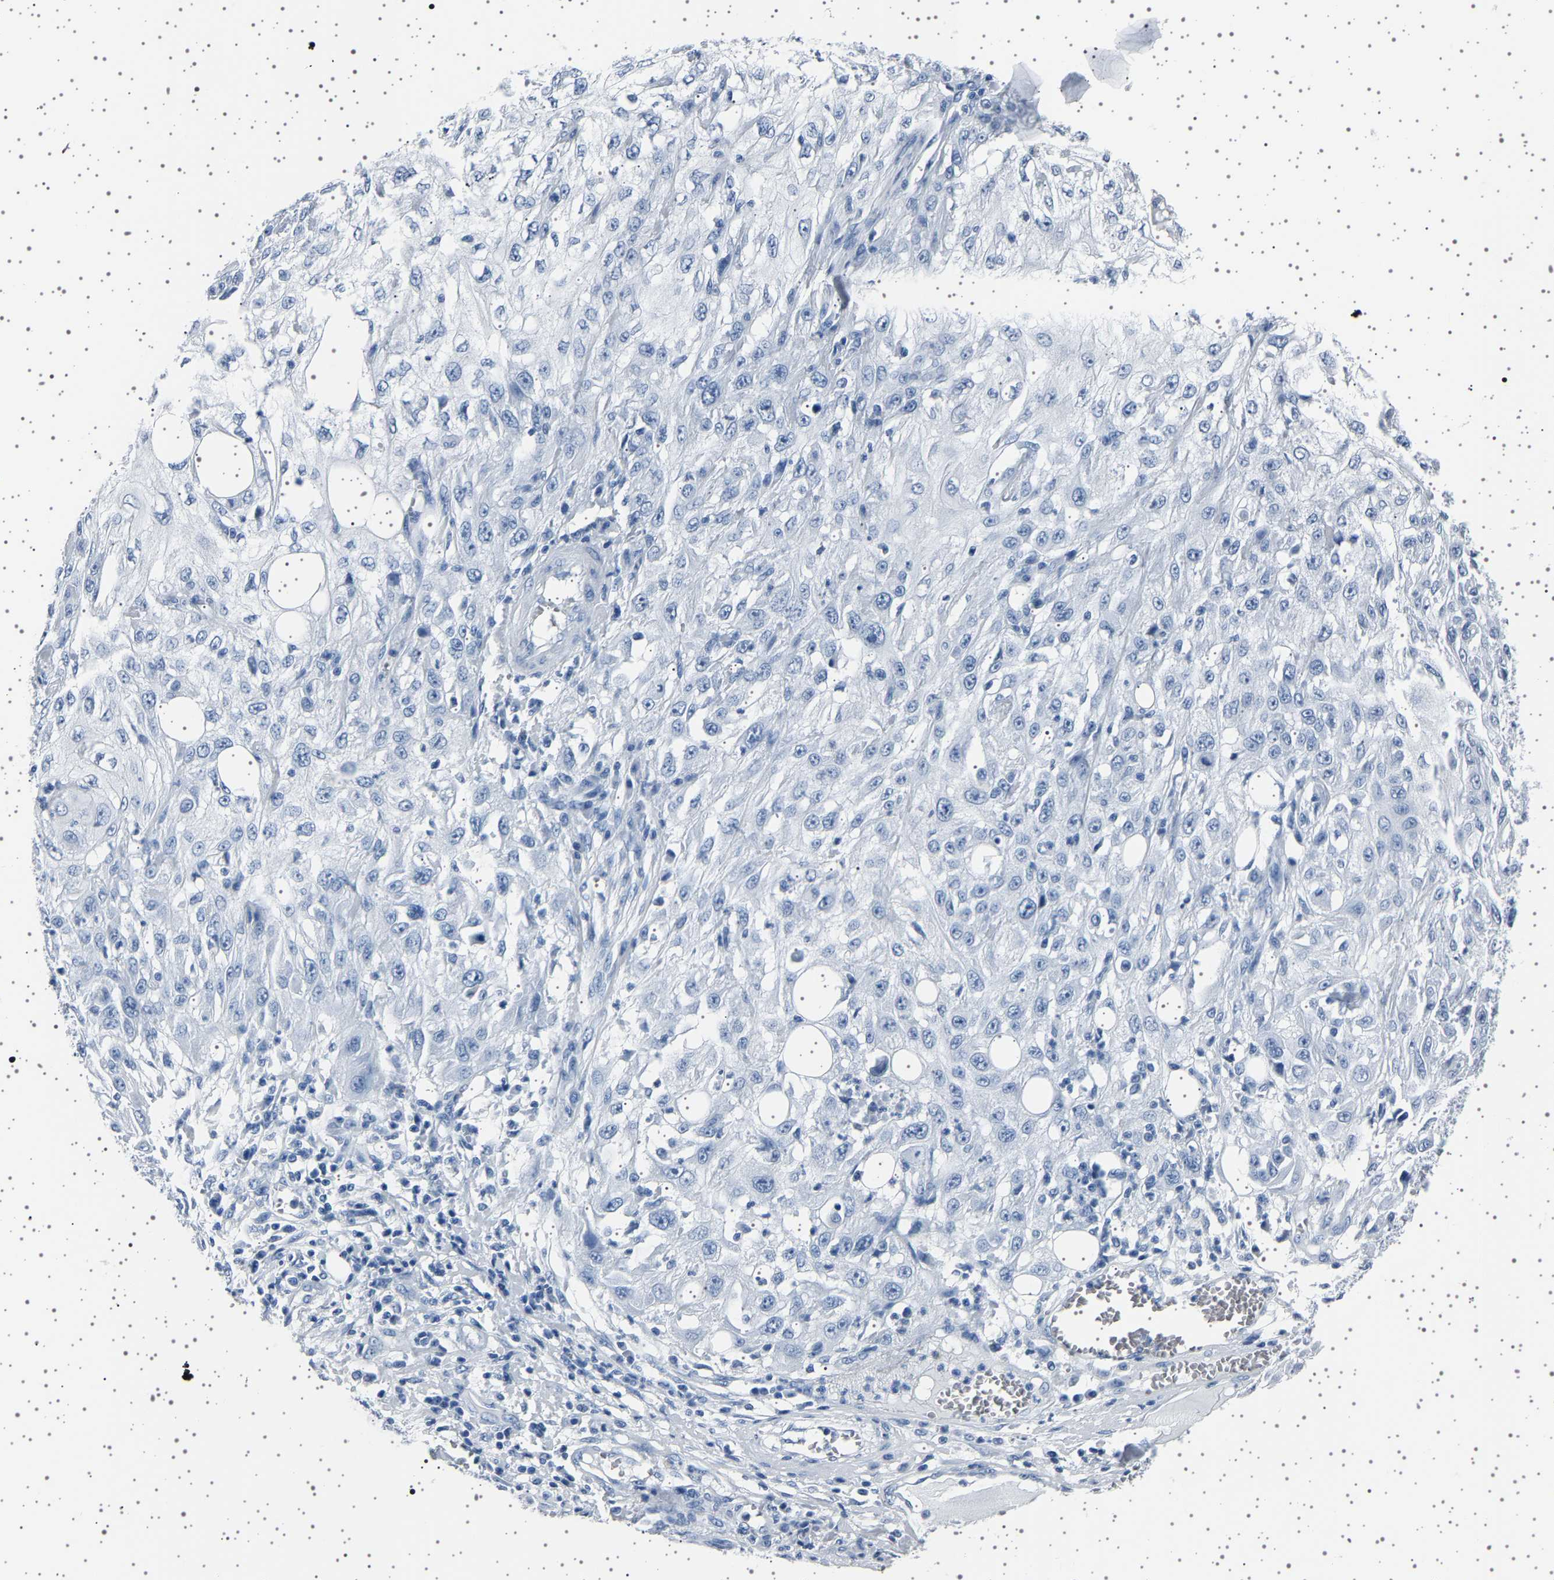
{"staining": {"intensity": "negative", "quantity": "none", "location": "none"}, "tissue": "skin cancer", "cell_type": "Tumor cells", "image_type": "cancer", "snomed": [{"axis": "morphology", "description": "Squamous cell carcinoma, NOS"}, {"axis": "topography", "description": "Skin"}], "caption": "This is a image of immunohistochemistry (IHC) staining of skin squamous cell carcinoma, which shows no staining in tumor cells. (IHC, brightfield microscopy, high magnification).", "gene": "TFF3", "patient": {"sex": "male", "age": 75}}